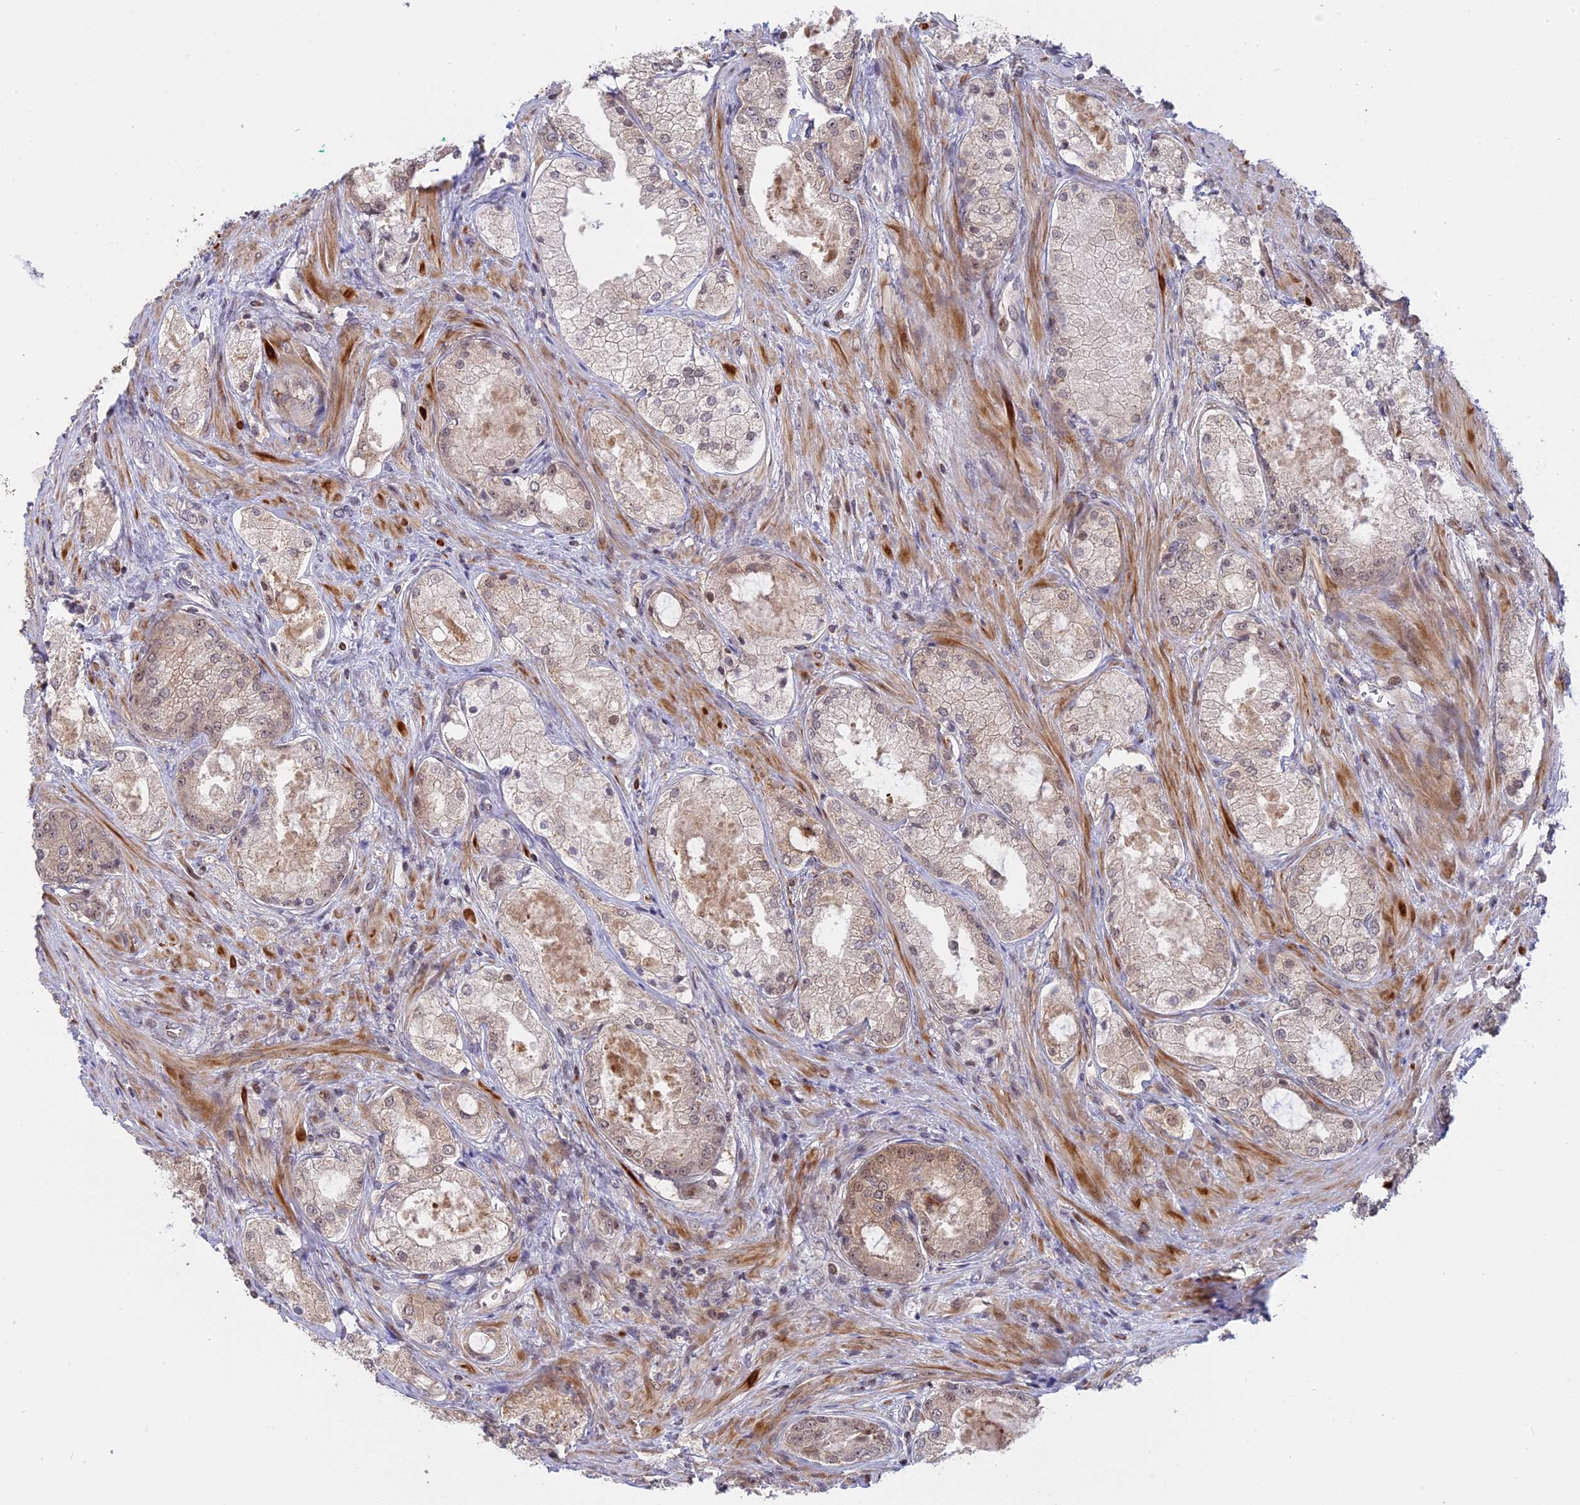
{"staining": {"intensity": "weak", "quantity": "25%-75%", "location": "cytoplasmic/membranous,nuclear"}, "tissue": "prostate cancer", "cell_type": "Tumor cells", "image_type": "cancer", "snomed": [{"axis": "morphology", "description": "Adenocarcinoma, Low grade"}, {"axis": "topography", "description": "Prostate"}], "caption": "Weak cytoplasmic/membranous and nuclear staining for a protein is present in about 25%-75% of tumor cells of prostate low-grade adenocarcinoma using immunohistochemistry.", "gene": "GSKIP", "patient": {"sex": "male", "age": 68}}